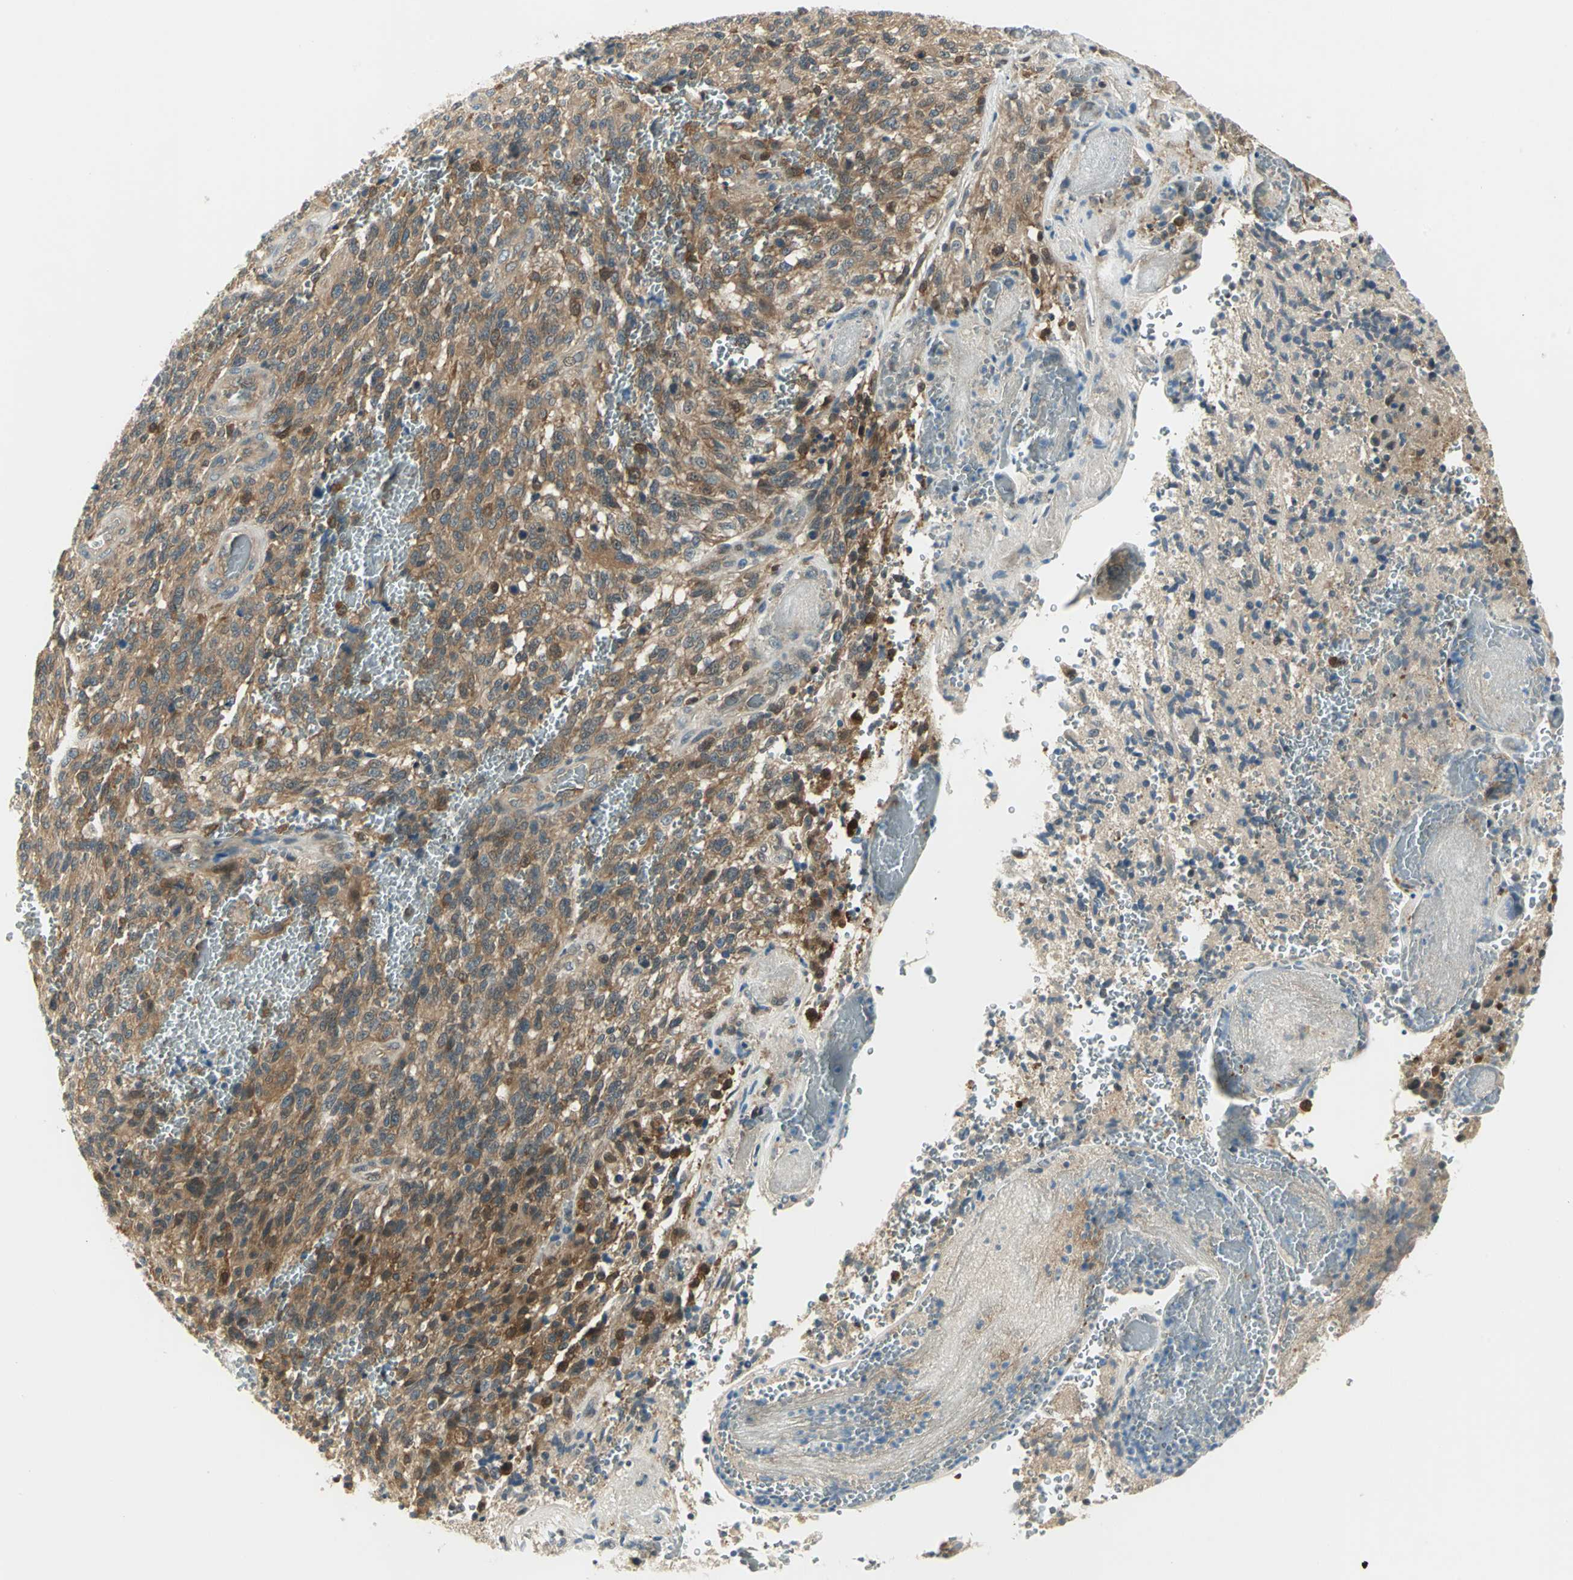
{"staining": {"intensity": "moderate", "quantity": ">75%", "location": "cytoplasmic/membranous"}, "tissue": "glioma", "cell_type": "Tumor cells", "image_type": "cancer", "snomed": [{"axis": "morphology", "description": "Normal tissue, NOS"}, {"axis": "morphology", "description": "Glioma, malignant, High grade"}, {"axis": "topography", "description": "Cerebral cortex"}], "caption": "Immunohistochemical staining of human glioma shows medium levels of moderate cytoplasmic/membranous protein staining in approximately >75% of tumor cells.", "gene": "FYN", "patient": {"sex": "male", "age": 56}}